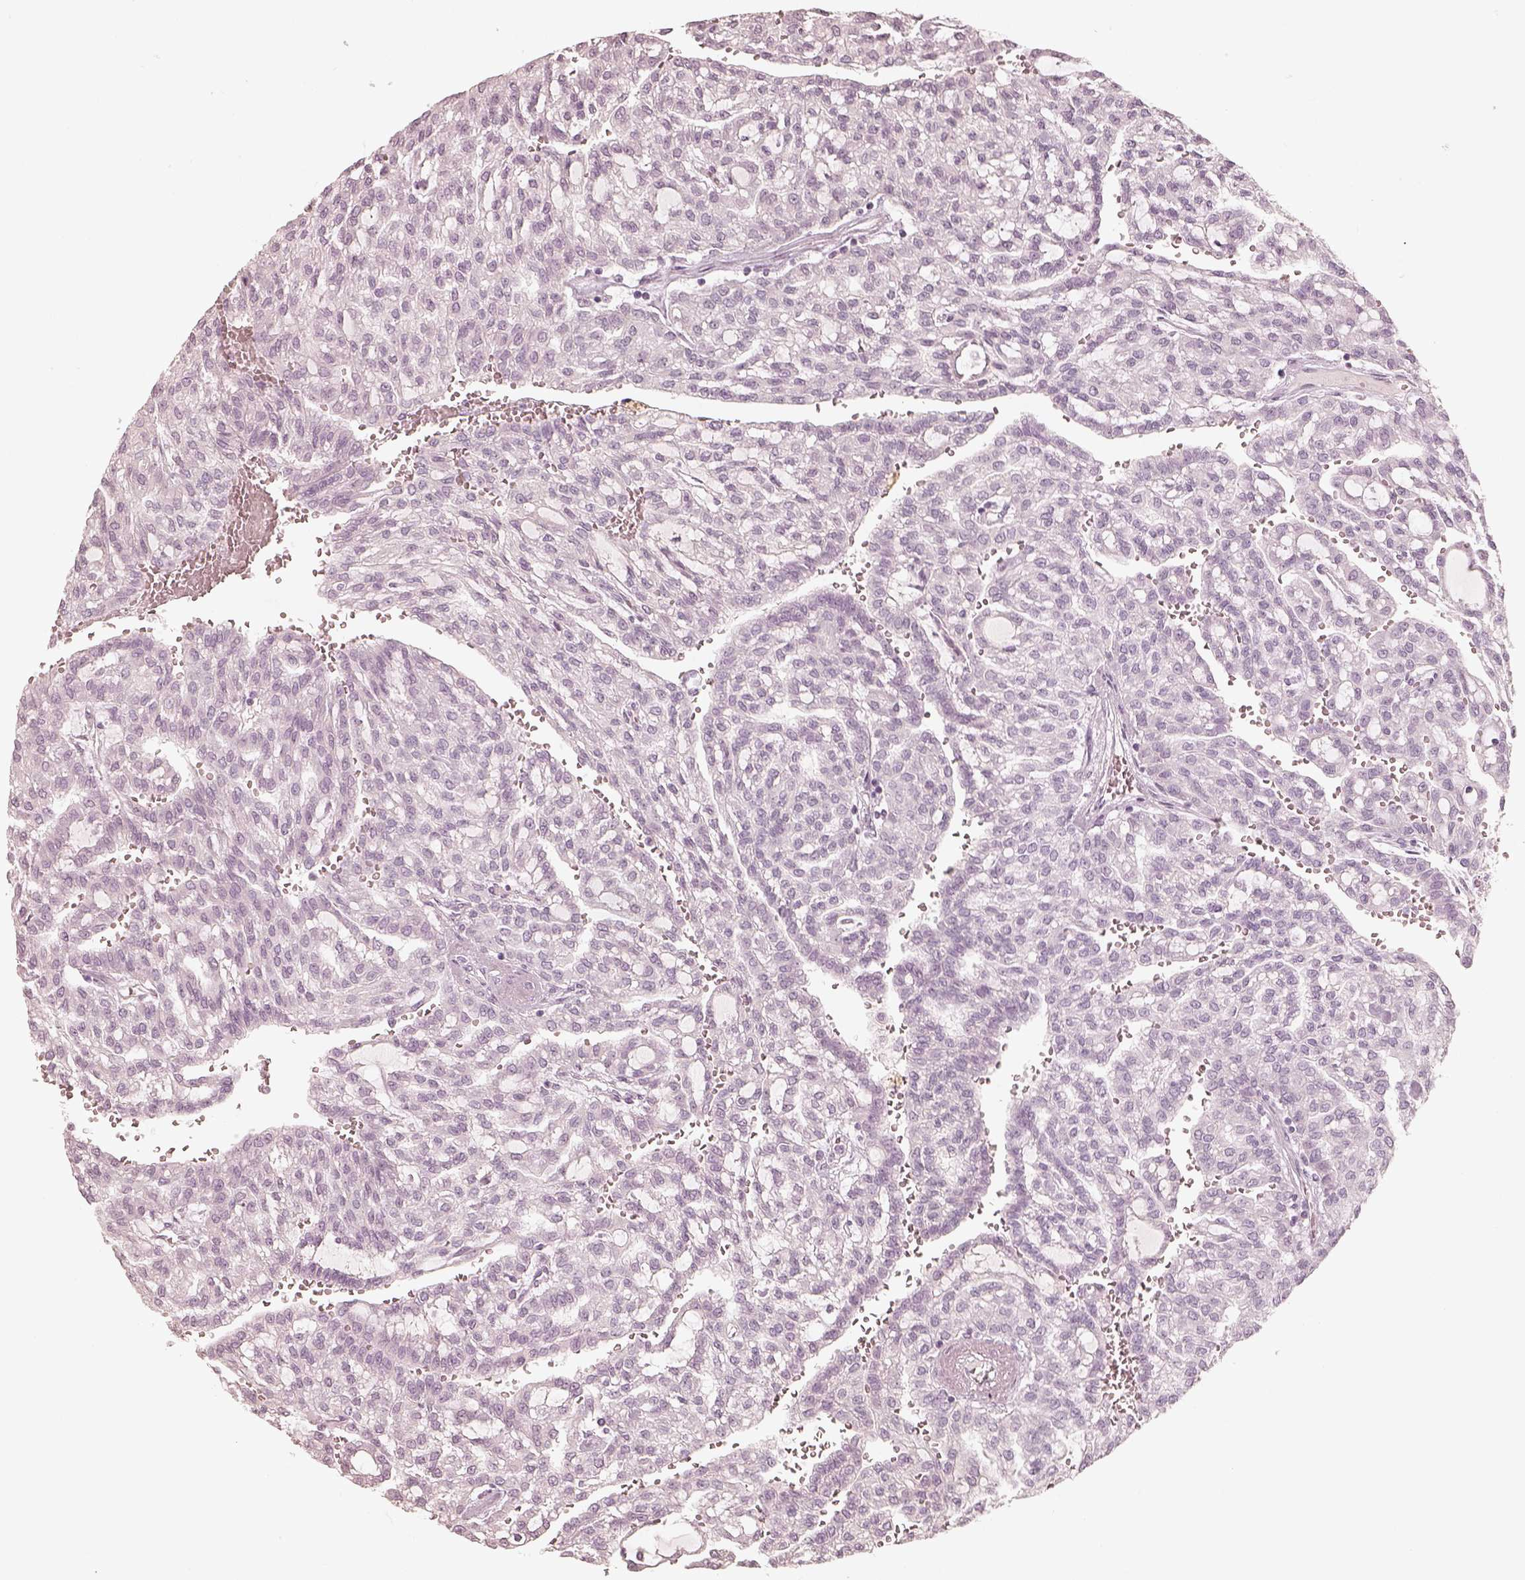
{"staining": {"intensity": "negative", "quantity": "none", "location": "none"}, "tissue": "renal cancer", "cell_type": "Tumor cells", "image_type": "cancer", "snomed": [{"axis": "morphology", "description": "Adenocarcinoma, NOS"}, {"axis": "topography", "description": "Kidney"}], "caption": "Tumor cells are negative for brown protein staining in renal cancer. Brightfield microscopy of immunohistochemistry stained with DAB (brown) and hematoxylin (blue), captured at high magnification.", "gene": "KRT82", "patient": {"sex": "male", "age": 63}}